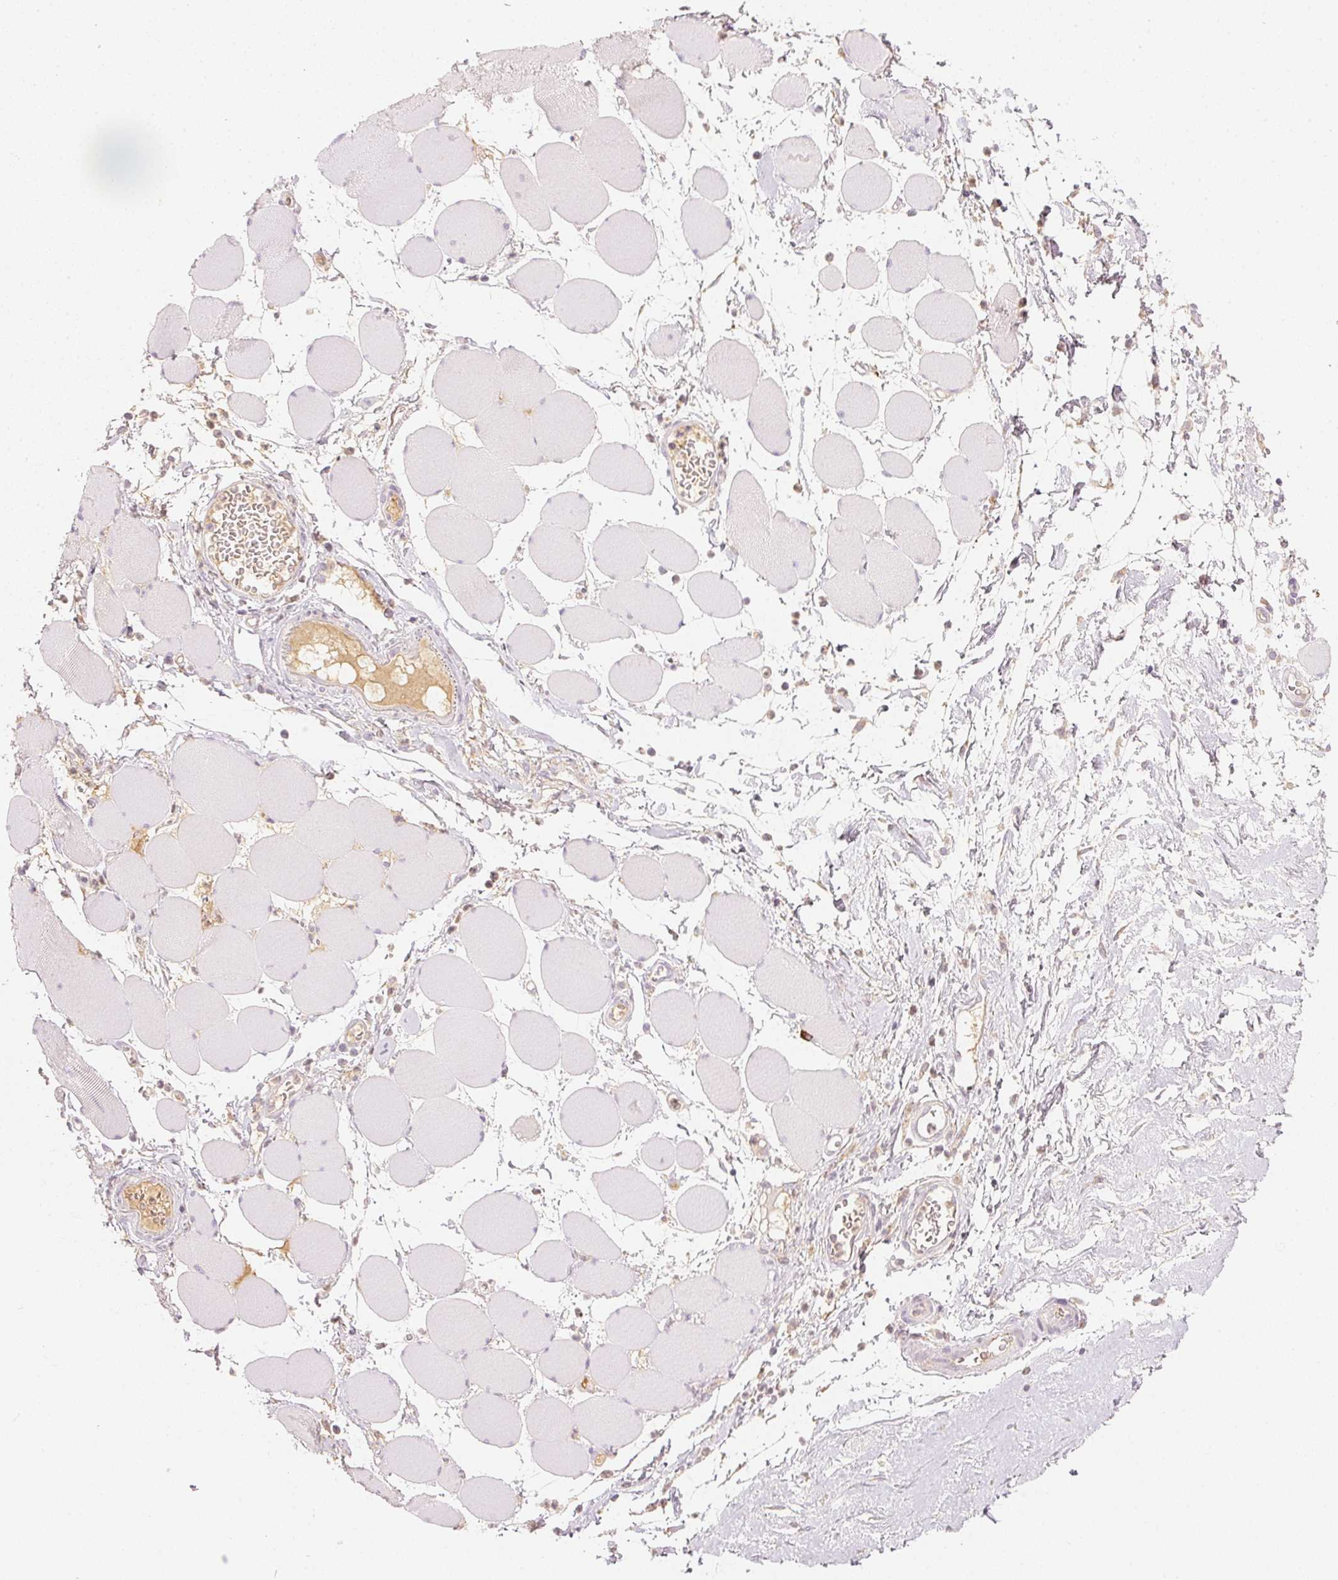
{"staining": {"intensity": "negative", "quantity": "none", "location": "none"}, "tissue": "skeletal muscle", "cell_type": "Myocytes", "image_type": "normal", "snomed": [{"axis": "morphology", "description": "Normal tissue, NOS"}, {"axis": "topography", "description": "Skeletal muscle"}], "caption": "IHC of benign human skeletal muscle demonstrates no positivity in myocytes.", "gene": "RMDN2", "patient": {"sex": "female", "age": 75}}